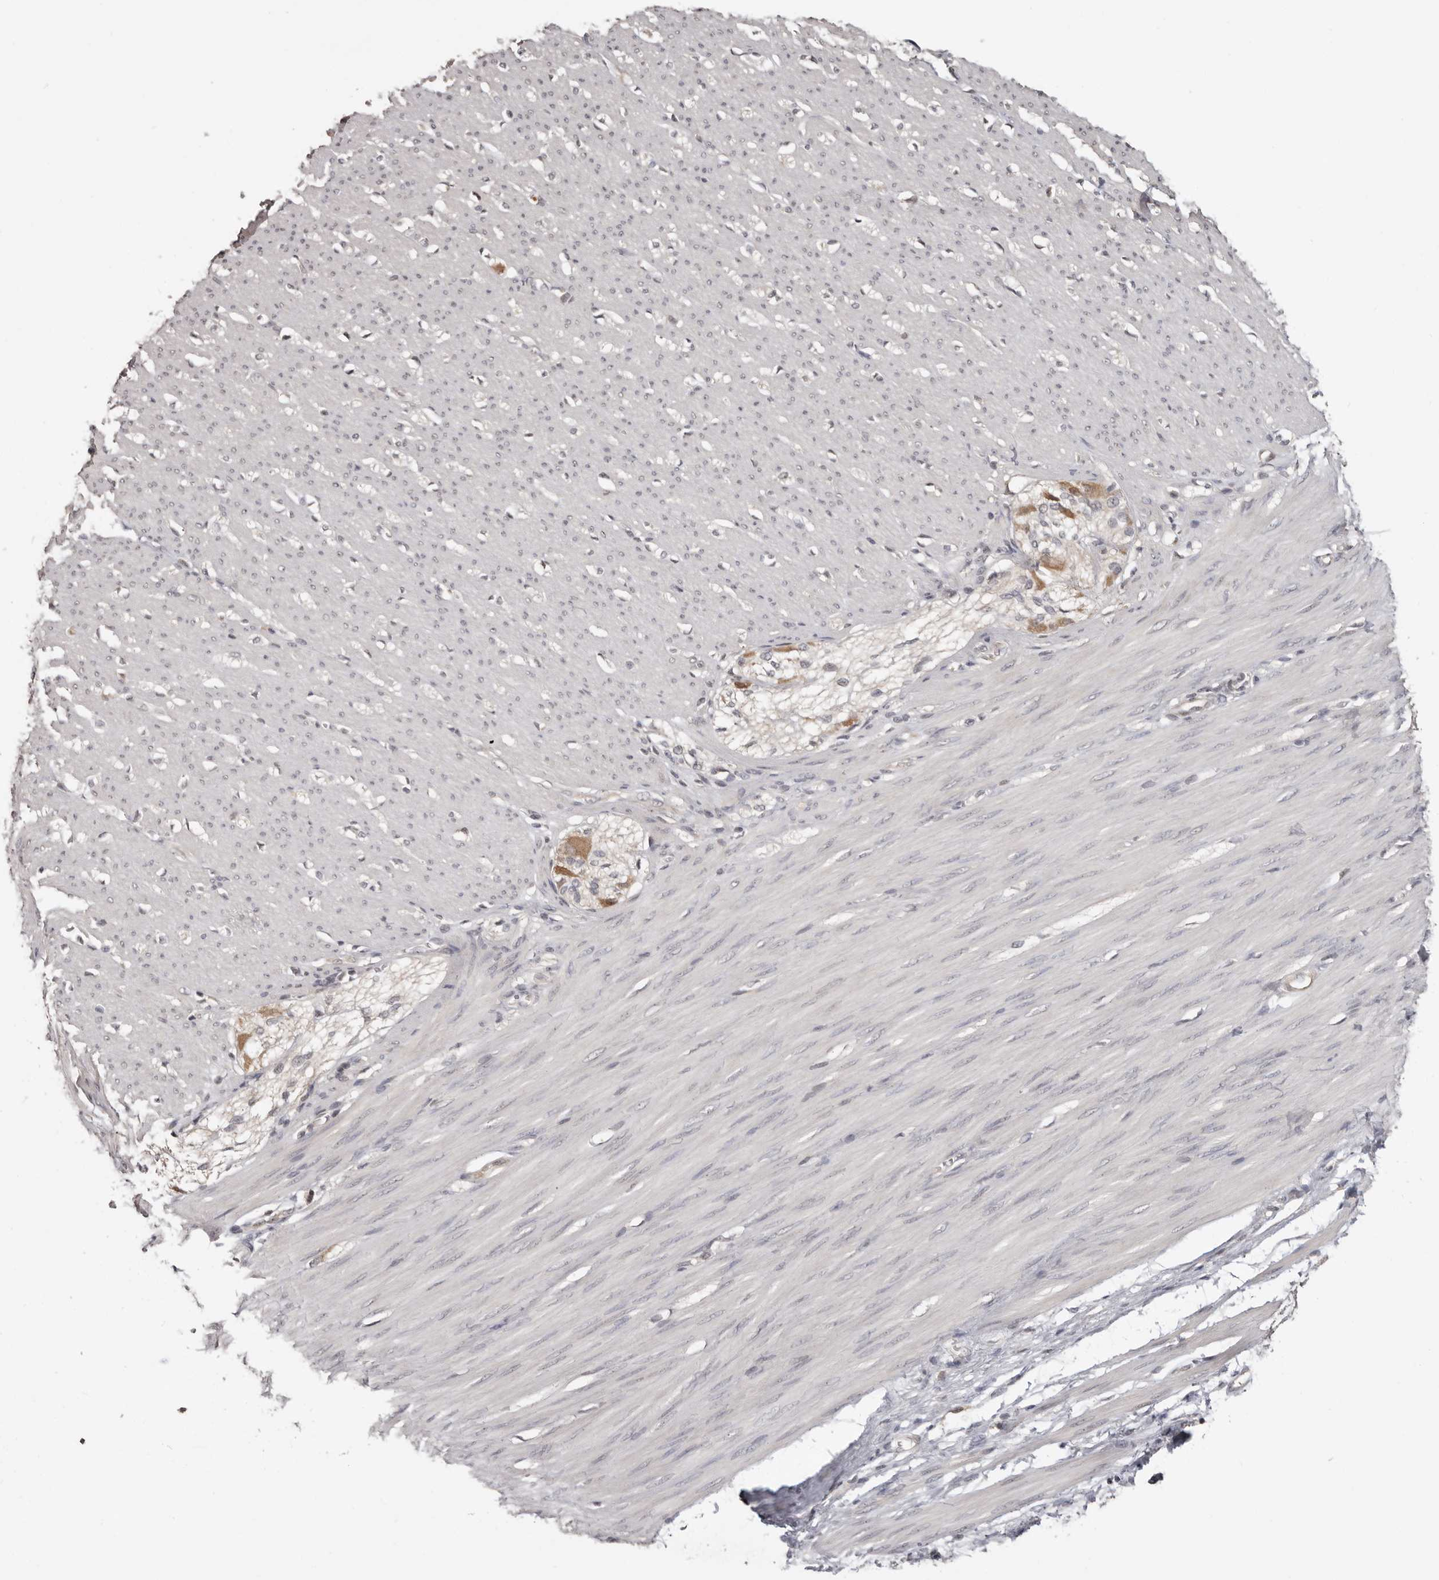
{"staining": {"intensity": "negative", "quantity": "none", "location": "none"}, "tissue": "smooth muscle", "cell_type": "Smooth muscle cells", "image_type": "normal", "snomed": [{"axis": "morphology", "description": "Normal tissue, NOS"}, {"axis": "morphology", "description": "Adenocarcinoma, NOS"}, {"axis": "topography", "description": "Colon"}, {"axis": "topography", "description": "Peripheral nerve tissue"}], "caption": "There is no significant positivity in smooth muscle cells of smooth muscle. (Stains: DAB (3,3'-diaminobenzidine) immunohistochemistry with hematoxylin counter stain, Microscopy: brightfield microscopy at high magnification).", "gene": "BAD", "patient": {"sex": "male", "age": 14}}